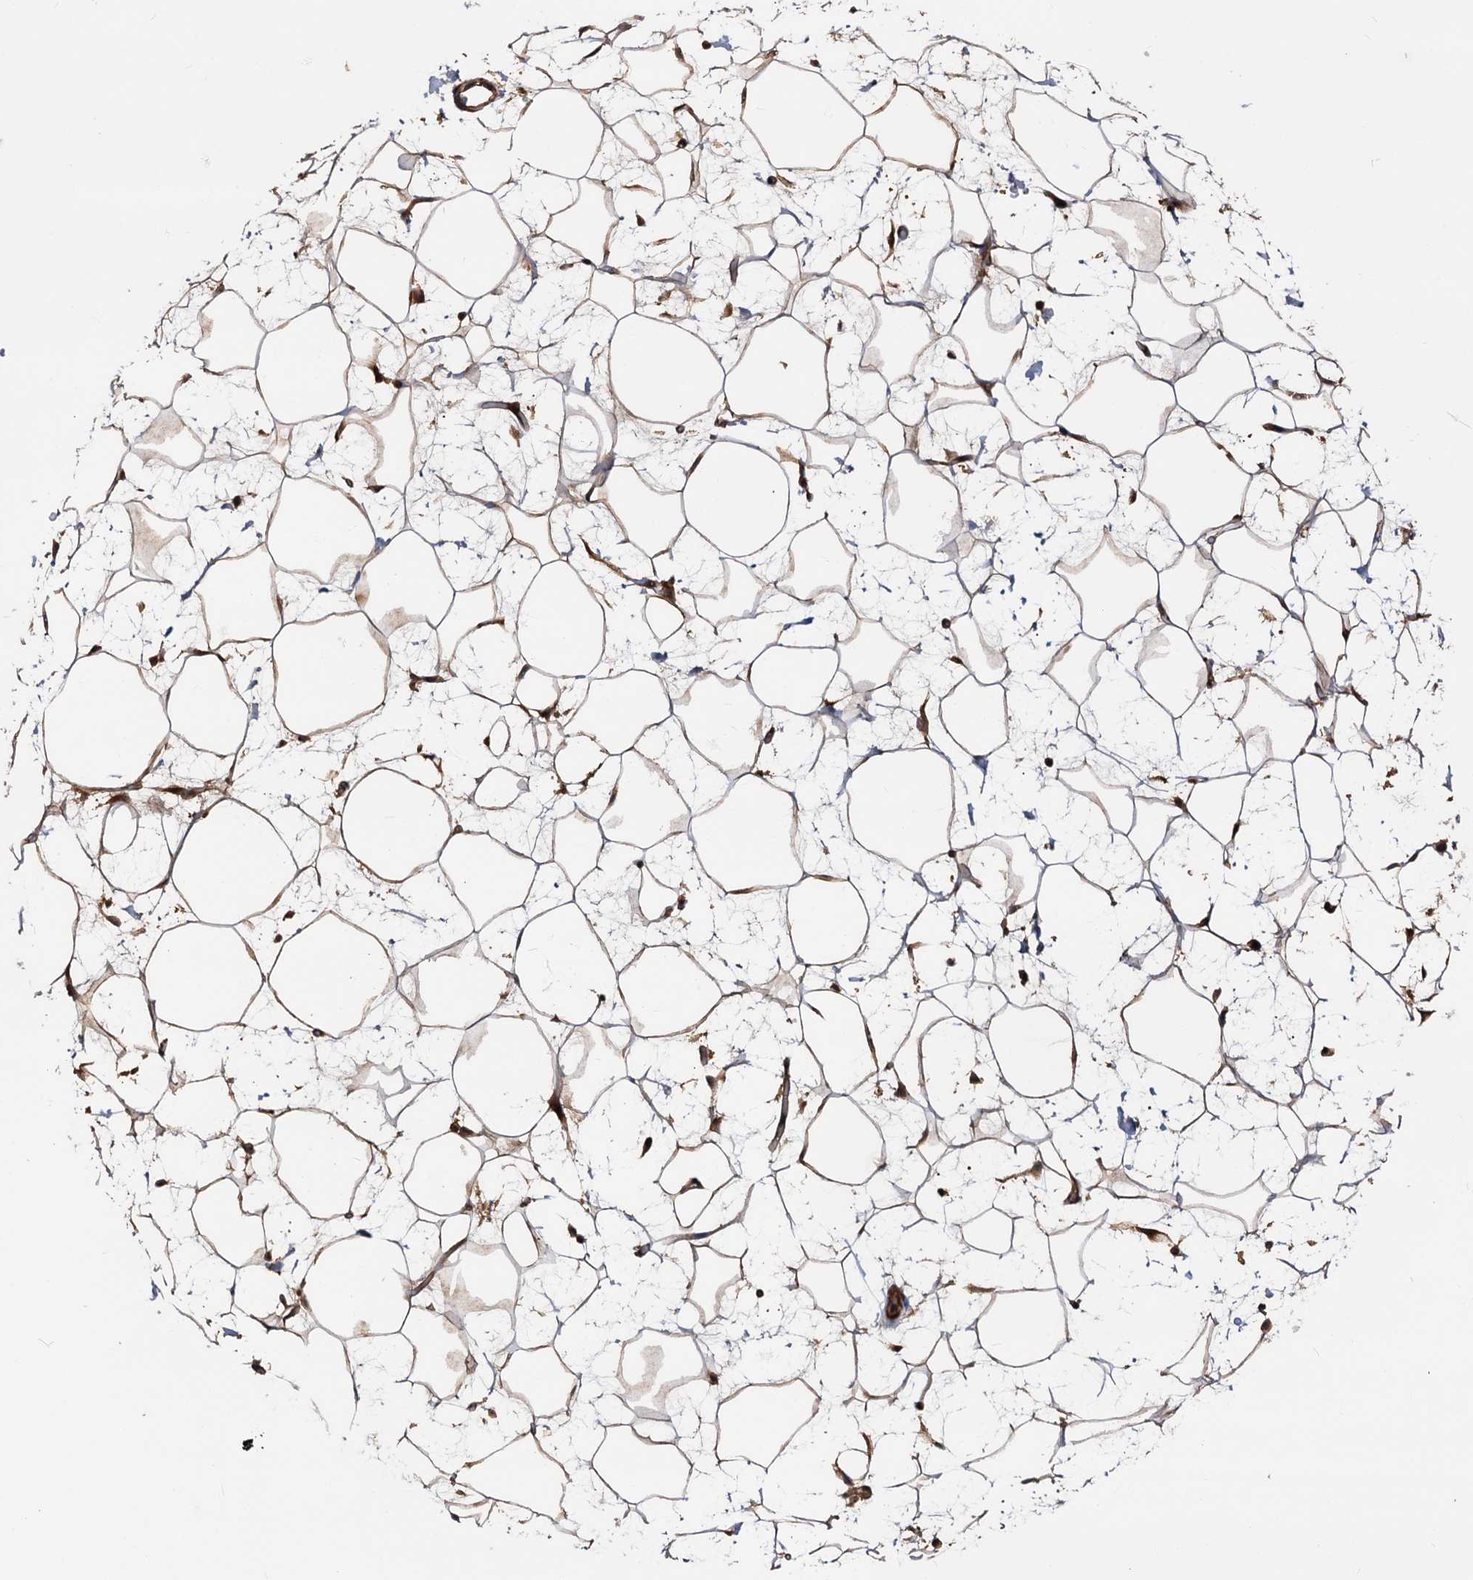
{"staining": {"intensity": "strong", "quantity": "25%-75%", "location": "cytoplasmic/membranous"}, "tissue": "adipose tissue", "cell_type": "Adipocytes", "image_type": "normal", "snomed": [{"axis": "morphology", "description": "Normal tissue, NOS"}, {"axis": "topography", "description": "Breast"}], "caption": "Normal adipose tissue displays strong cytoplasmic/membranous staining in about 25%-75% of adipocytes.", "gene": "PEX5", "patient": {"sex": "female", "age": 26}}